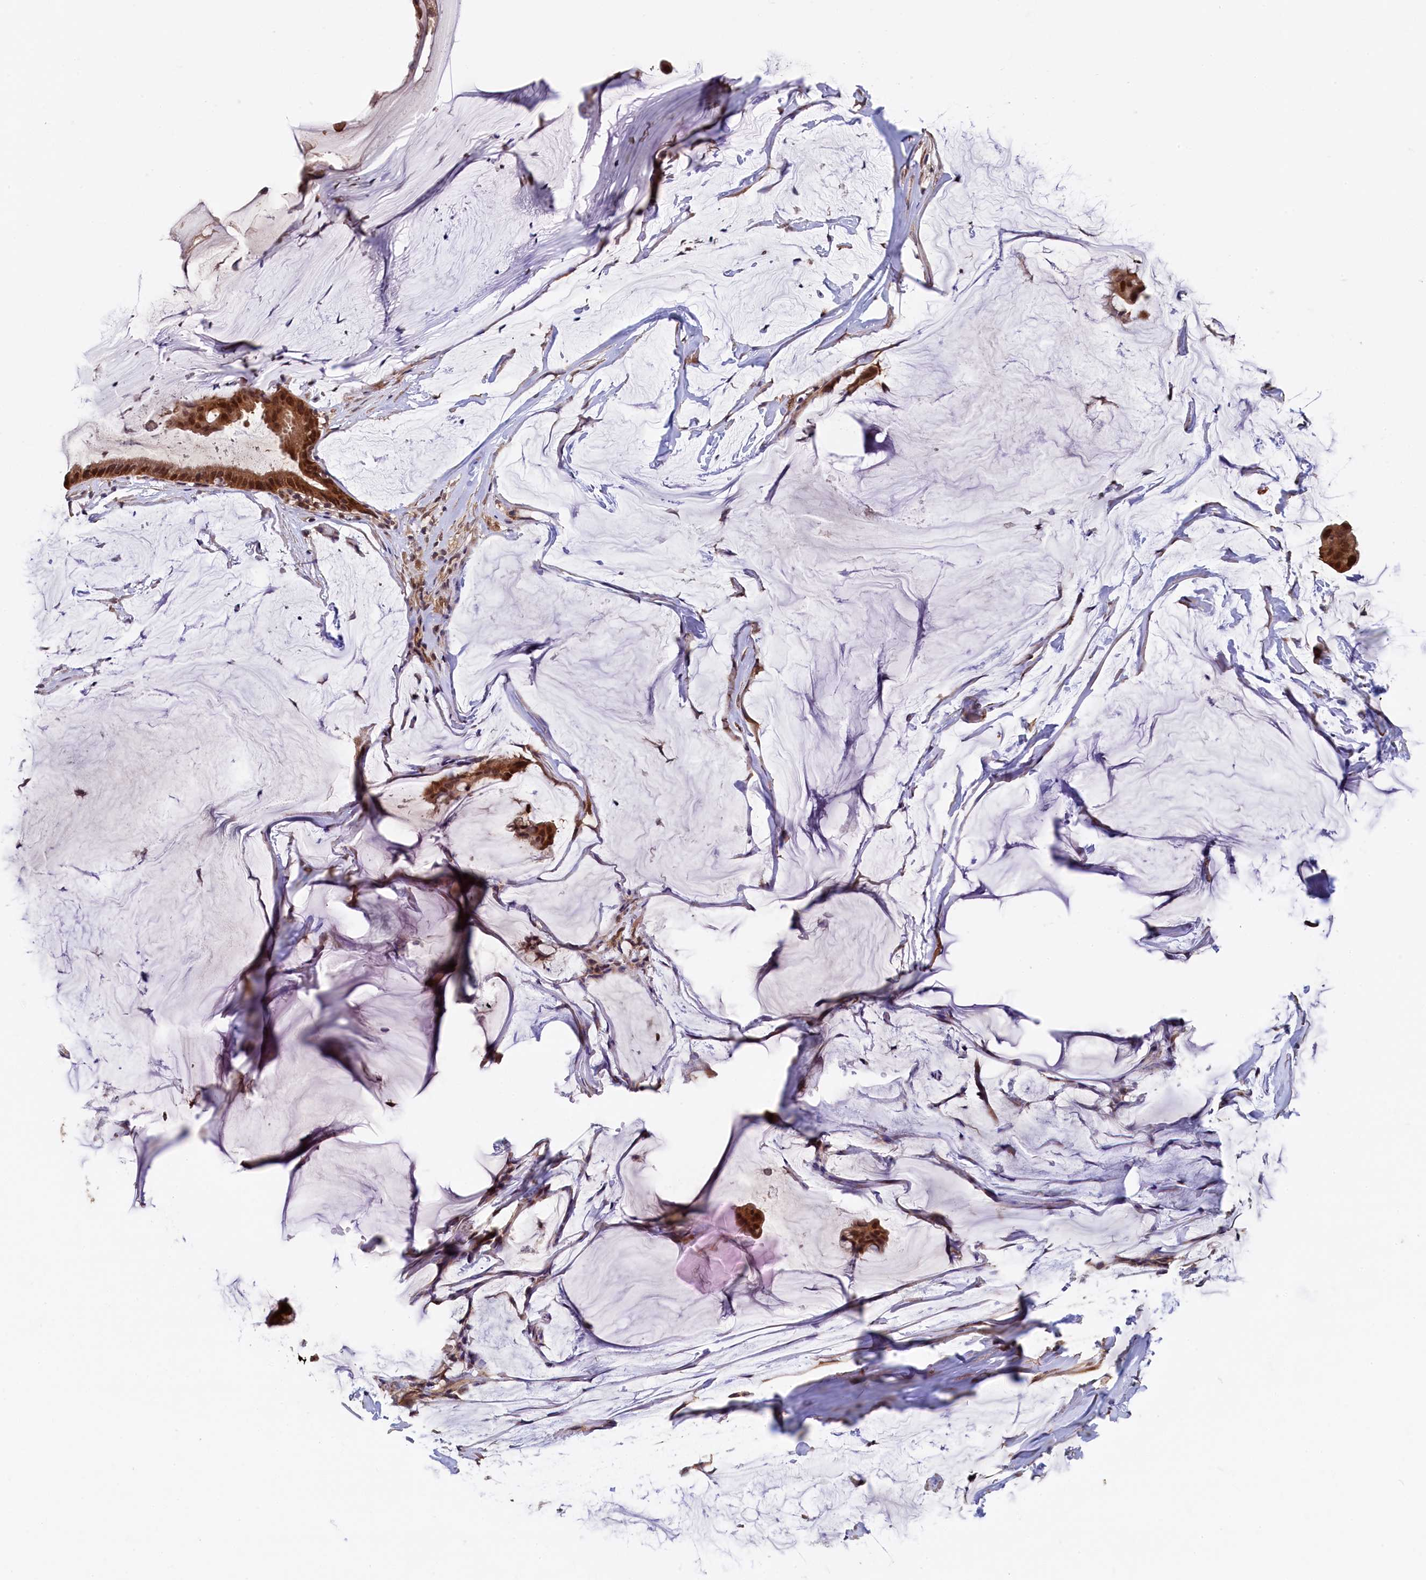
{"staining": {"intensity": "moderate", "quantity": ">75%", "location": "cytoplasmic/membranous,nuclear"}, "tissue": "ovarian cancer", "cell_type": "Tumor cells", "image_type": "cancer", "snomed": [{"axis": "morphology", "description": "Cystadenocarcinoma, mucinous, NOS"}, {"axis": "topography", "description": "Ovary"}], "caption": "Protein expression analysis of ovarian mucinous cystadenocarcinoma shows moderate cytoplasmic/membranous and nuclear positivity in approximately >75% of tumor cells. (IHC, brightfield microscopy, high magnification).", "gene": "JPT2", "patient": {"sex": "female", "age": 73}}